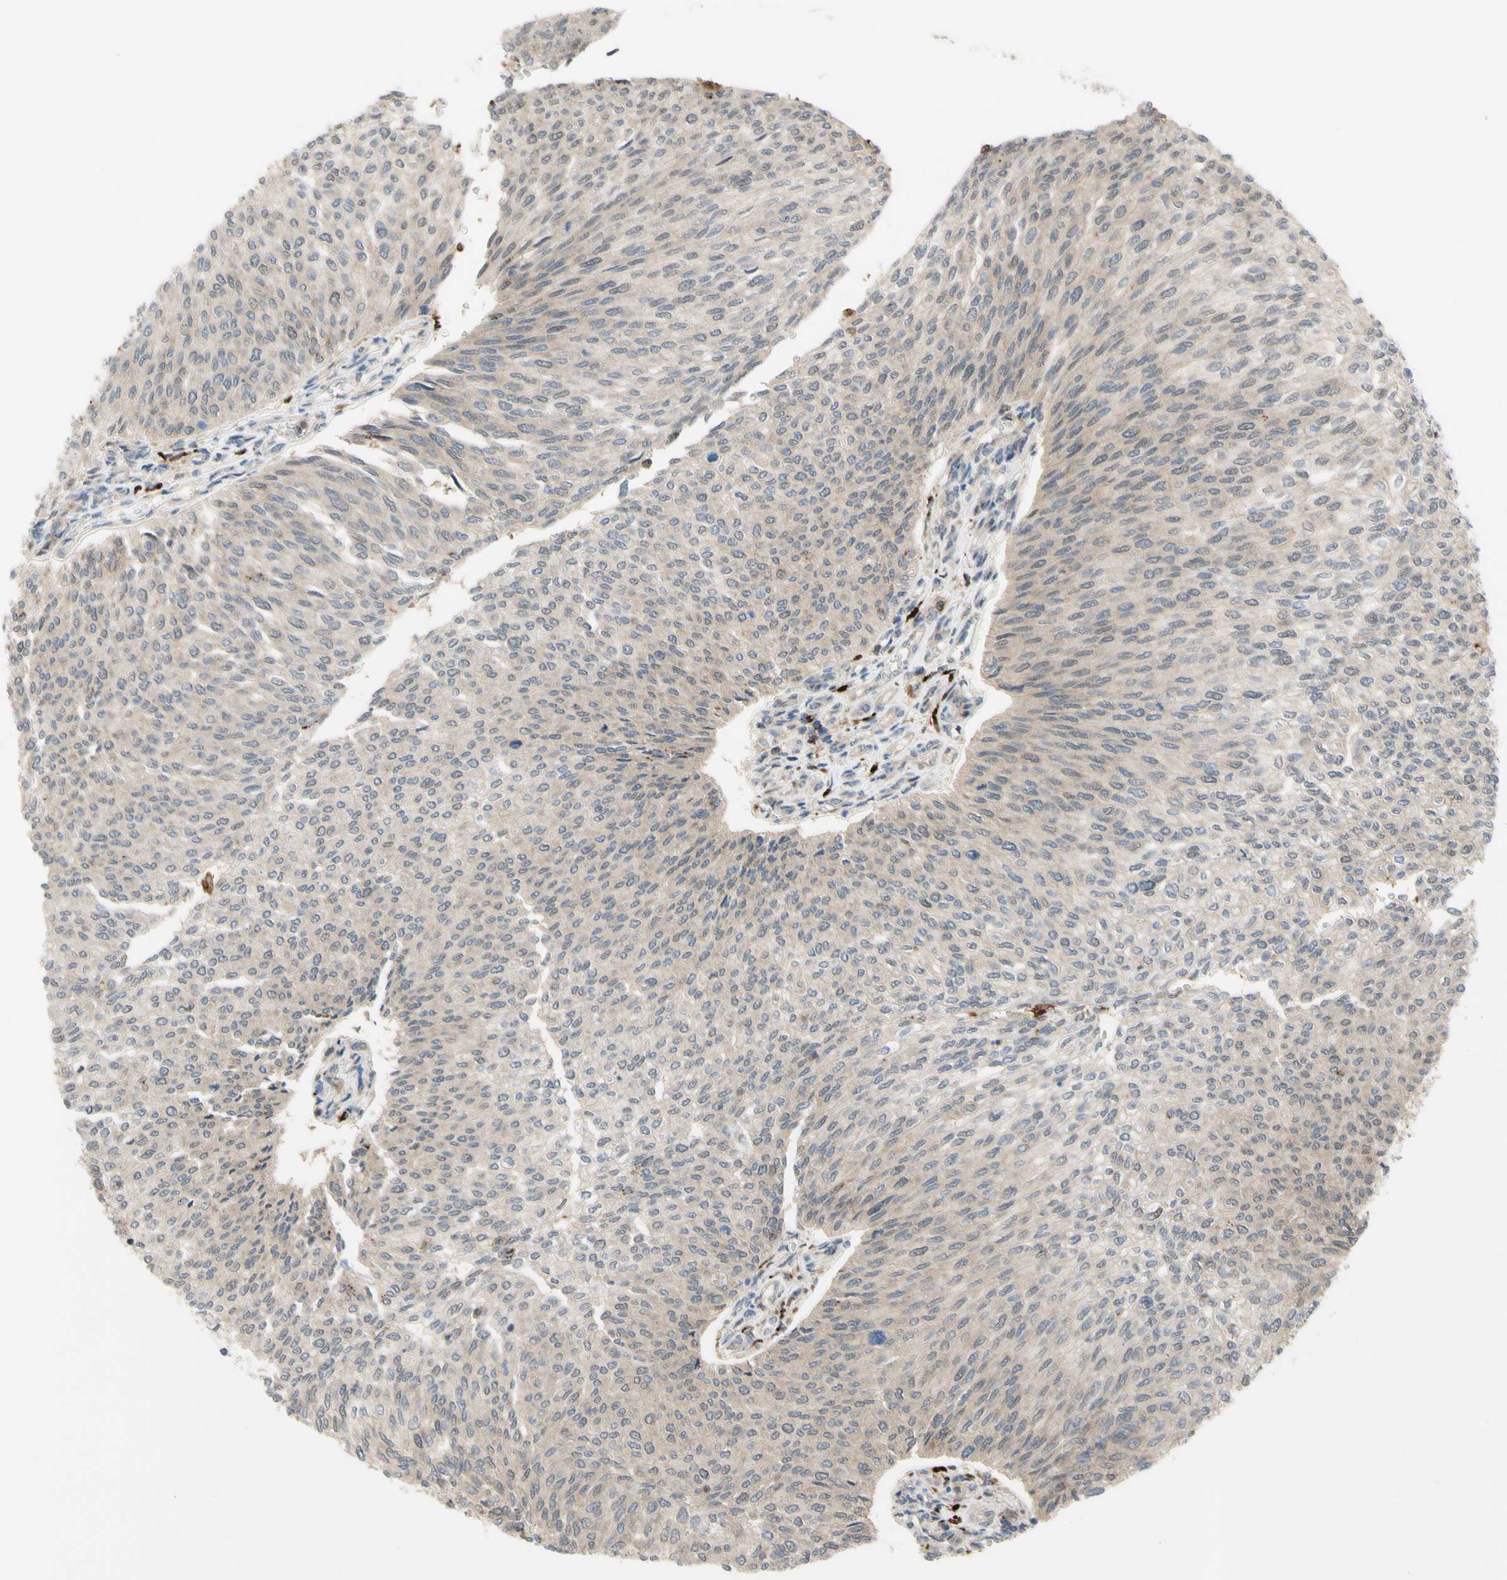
{"staining": {"intensity": "weak", "quantity": "<25%", "location": "cytoplasmic/membranous"}, "tissue": "urothelial cancer", "cell_type": "Tumor cells", "image_type": "cancer", "snomed": [{"axis": "morphology", "description": "Urothelial carcinoma, Low grade"}, {"axis": "topography", "description": "Urinary bladder"}], "caption": "Human urothelial cancer stained for a protein using immunohistochemistry reveals no positivity in tumor cells.", "gene": "GALNT5", "patient": {"sex": "female", "age": 79}}